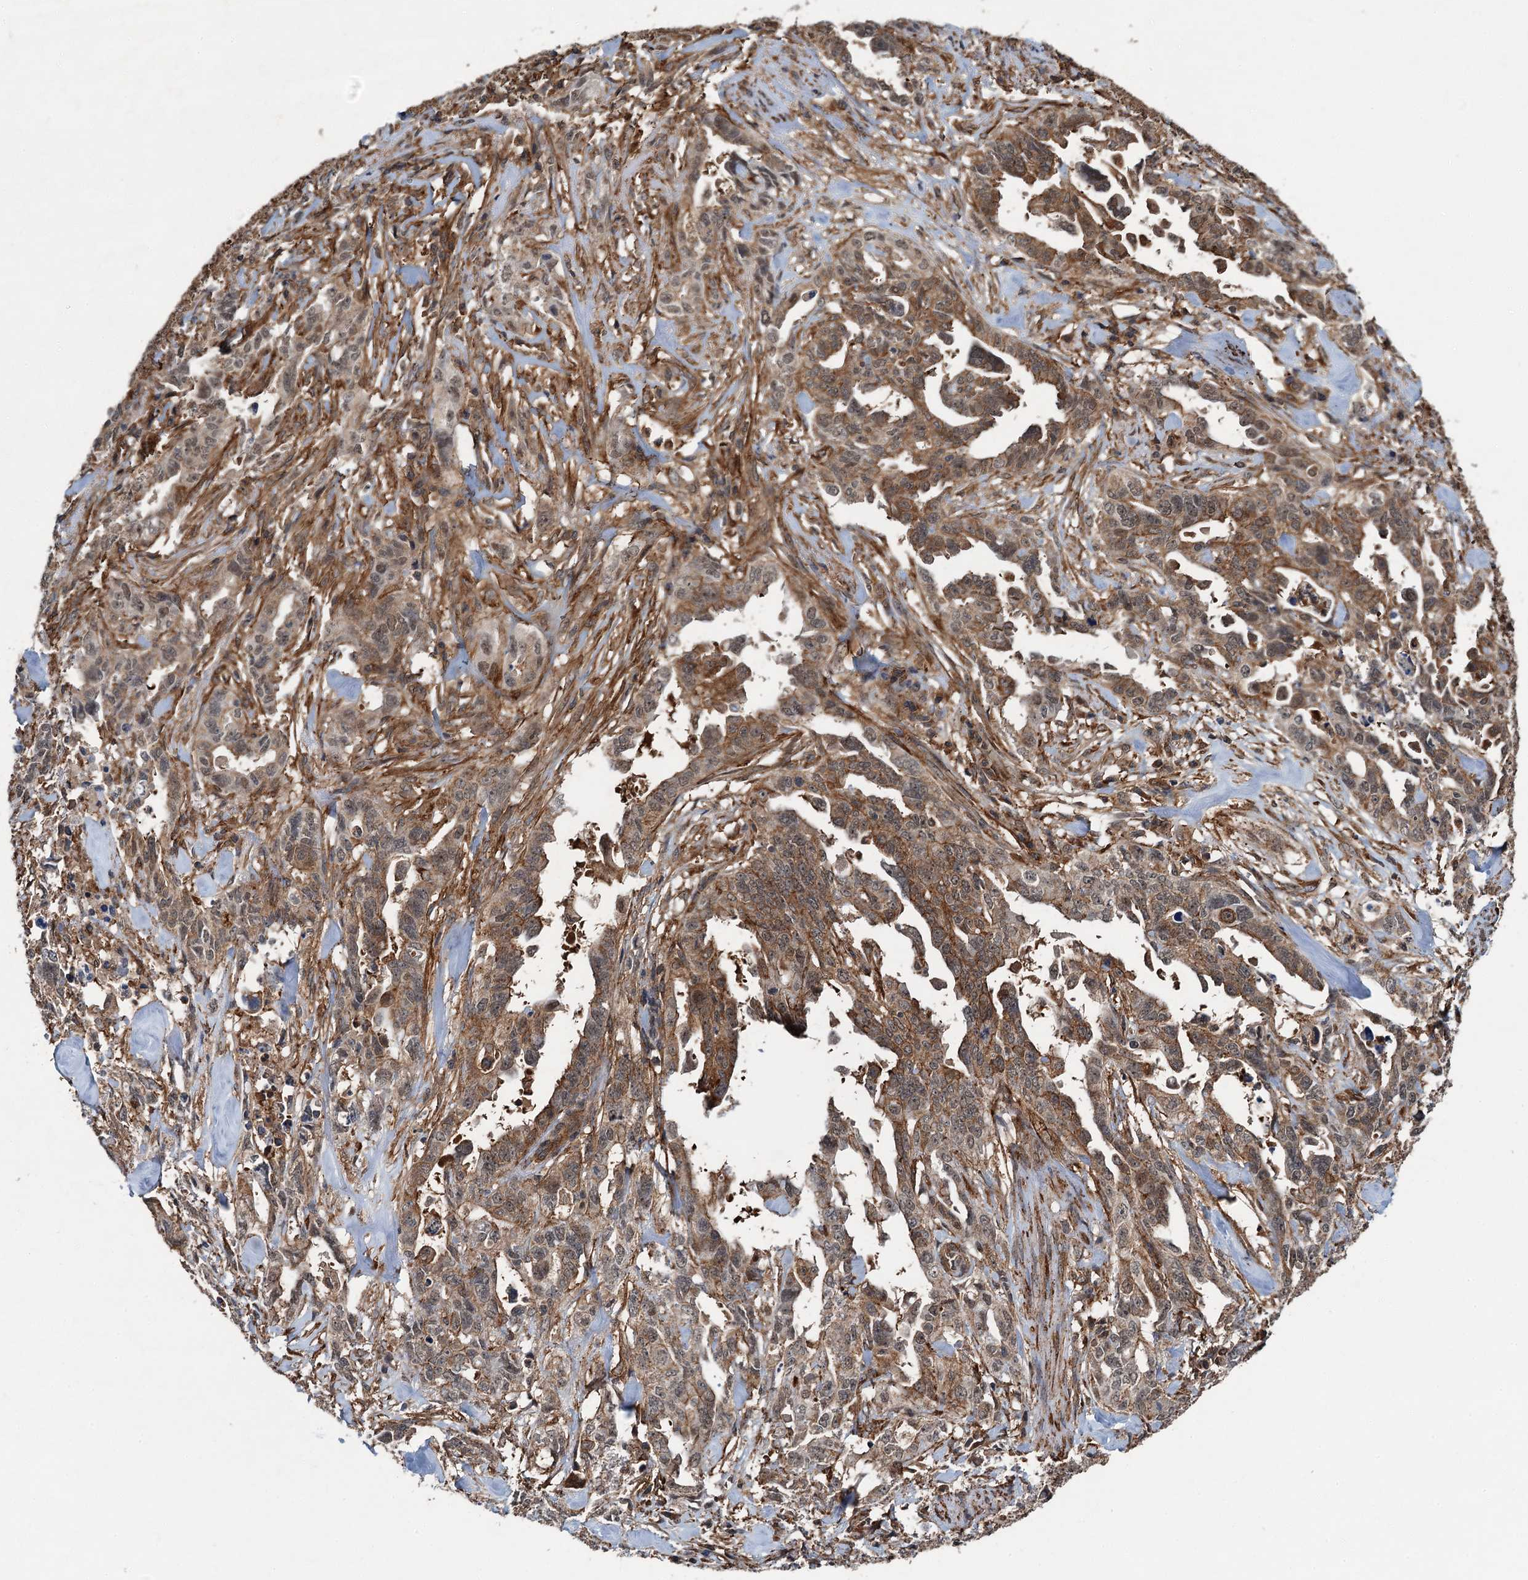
{"staining": {"intensity": "moderate", "quantity": ">75%", "location": "cytoplasmic/membranous"}, "tissue": "endometrial cancer", "cell_type": "Tumor cells", "image_type": "cancer", "snomed": [{"axis": "morphology", "description": "Adenocarcinoma, NOS"}, {"axis": "topography", "description": "Endometrium"}], "caption": "Immunohistochemistry (DAB (3,3'-diaminobenzidine)) staining of human adenocarcinoma (endometrial) shows moderate cytoplasmic/membranous protein expression in about >75% of tumor cells.", "gene": "WHAMM", "patient": {"sex": "female", "age": 65}}